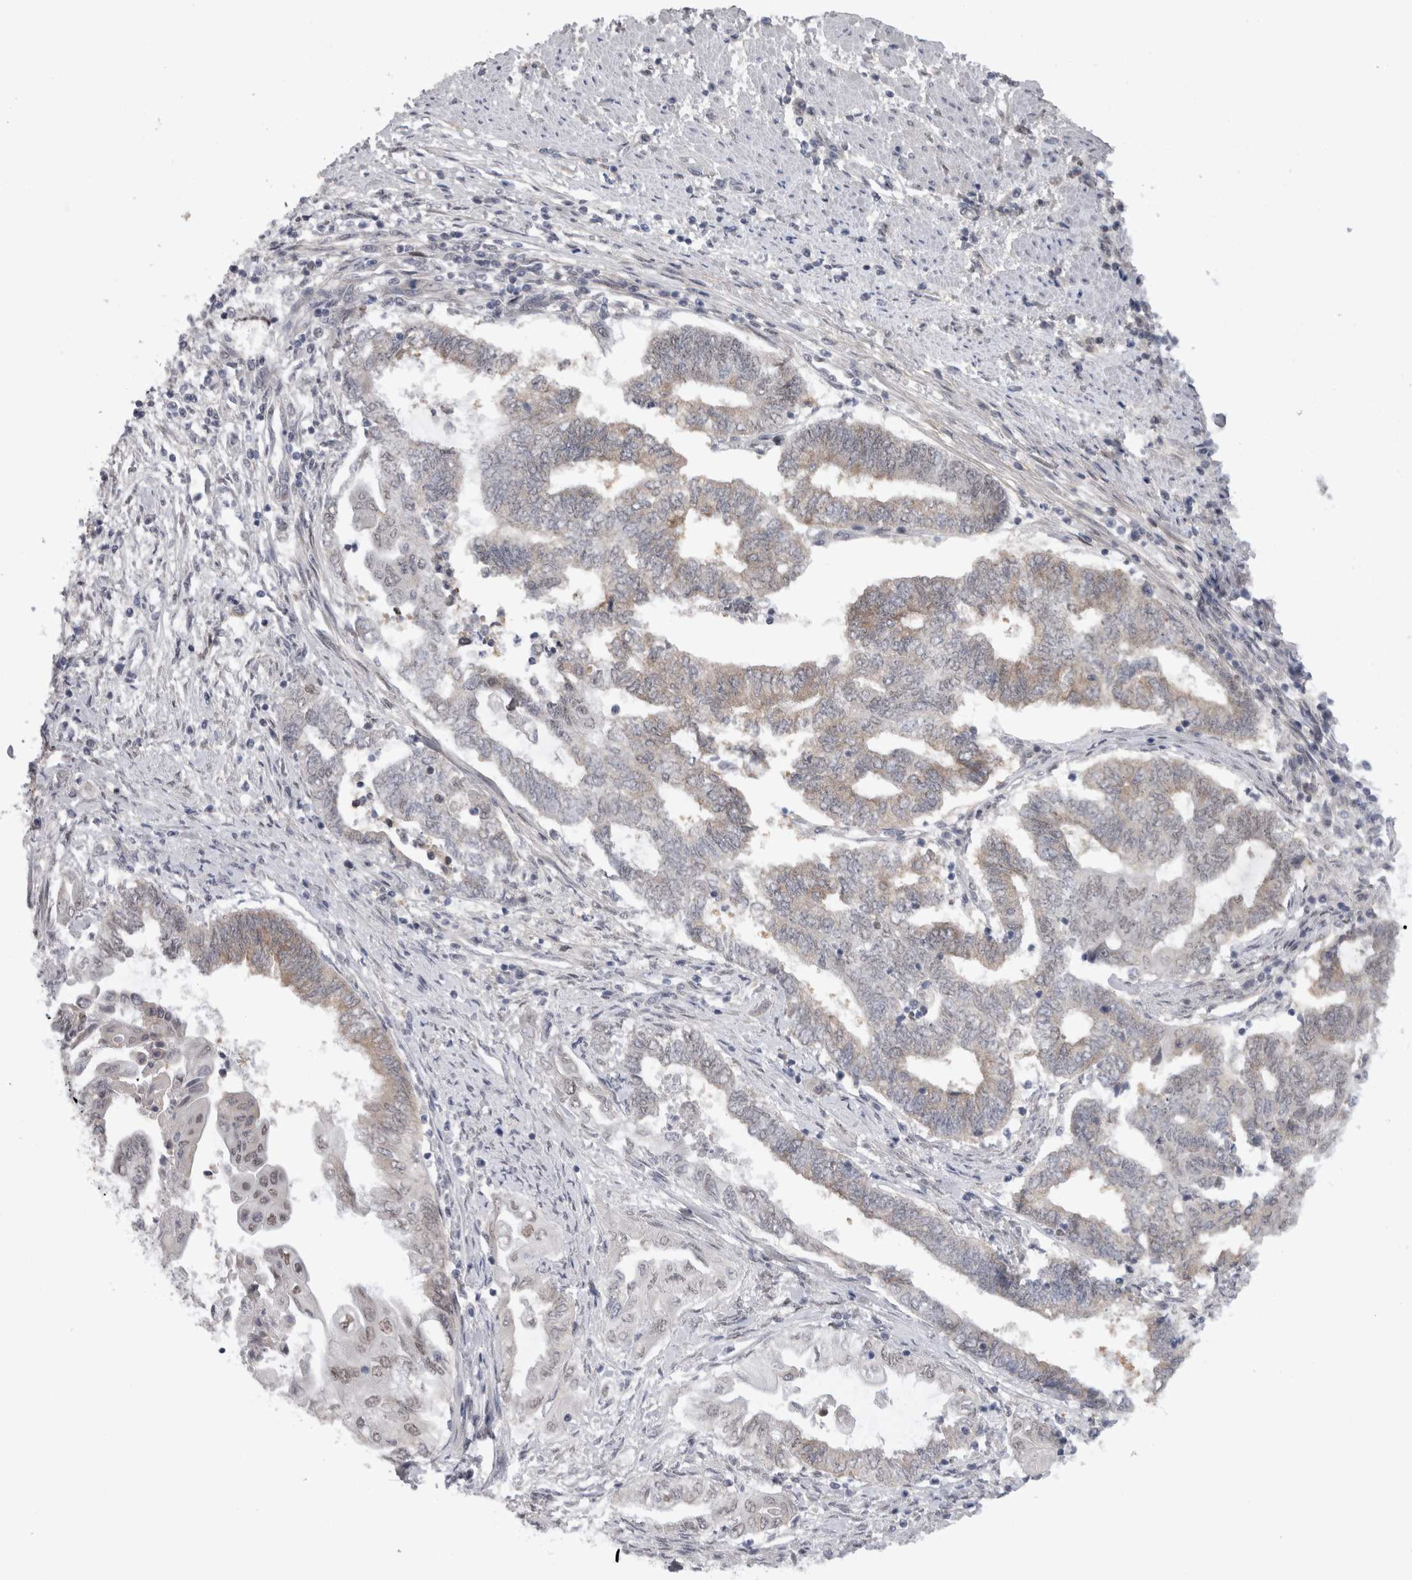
{"staining": {"intensity": "weak", "quantity": "<25%", "location": "cytoplasmic/membranous,nuclear"}, "tissue": "endometrial cancer", "cell_type": "Tumor cells", "image_type": "cancer", "snomed": [{"axis": "morphology", "description": "Adenocarcinoma, NOS"}, {"axis": "topography", "description": "Uterus"}, {"axis": "topography", "description": "Endometrium"}], "caption": "The histopathology image reveals no staining of tumor cells in endometrial cancer (adenocarcinoma). The staining was performed using DAB to visualize the protein expression in brown, while the nuclei were stained in blue with hematoxylin (Magnification: 20x).", "gene": "API5", "patient": {"sex": "female", "age": 70}}